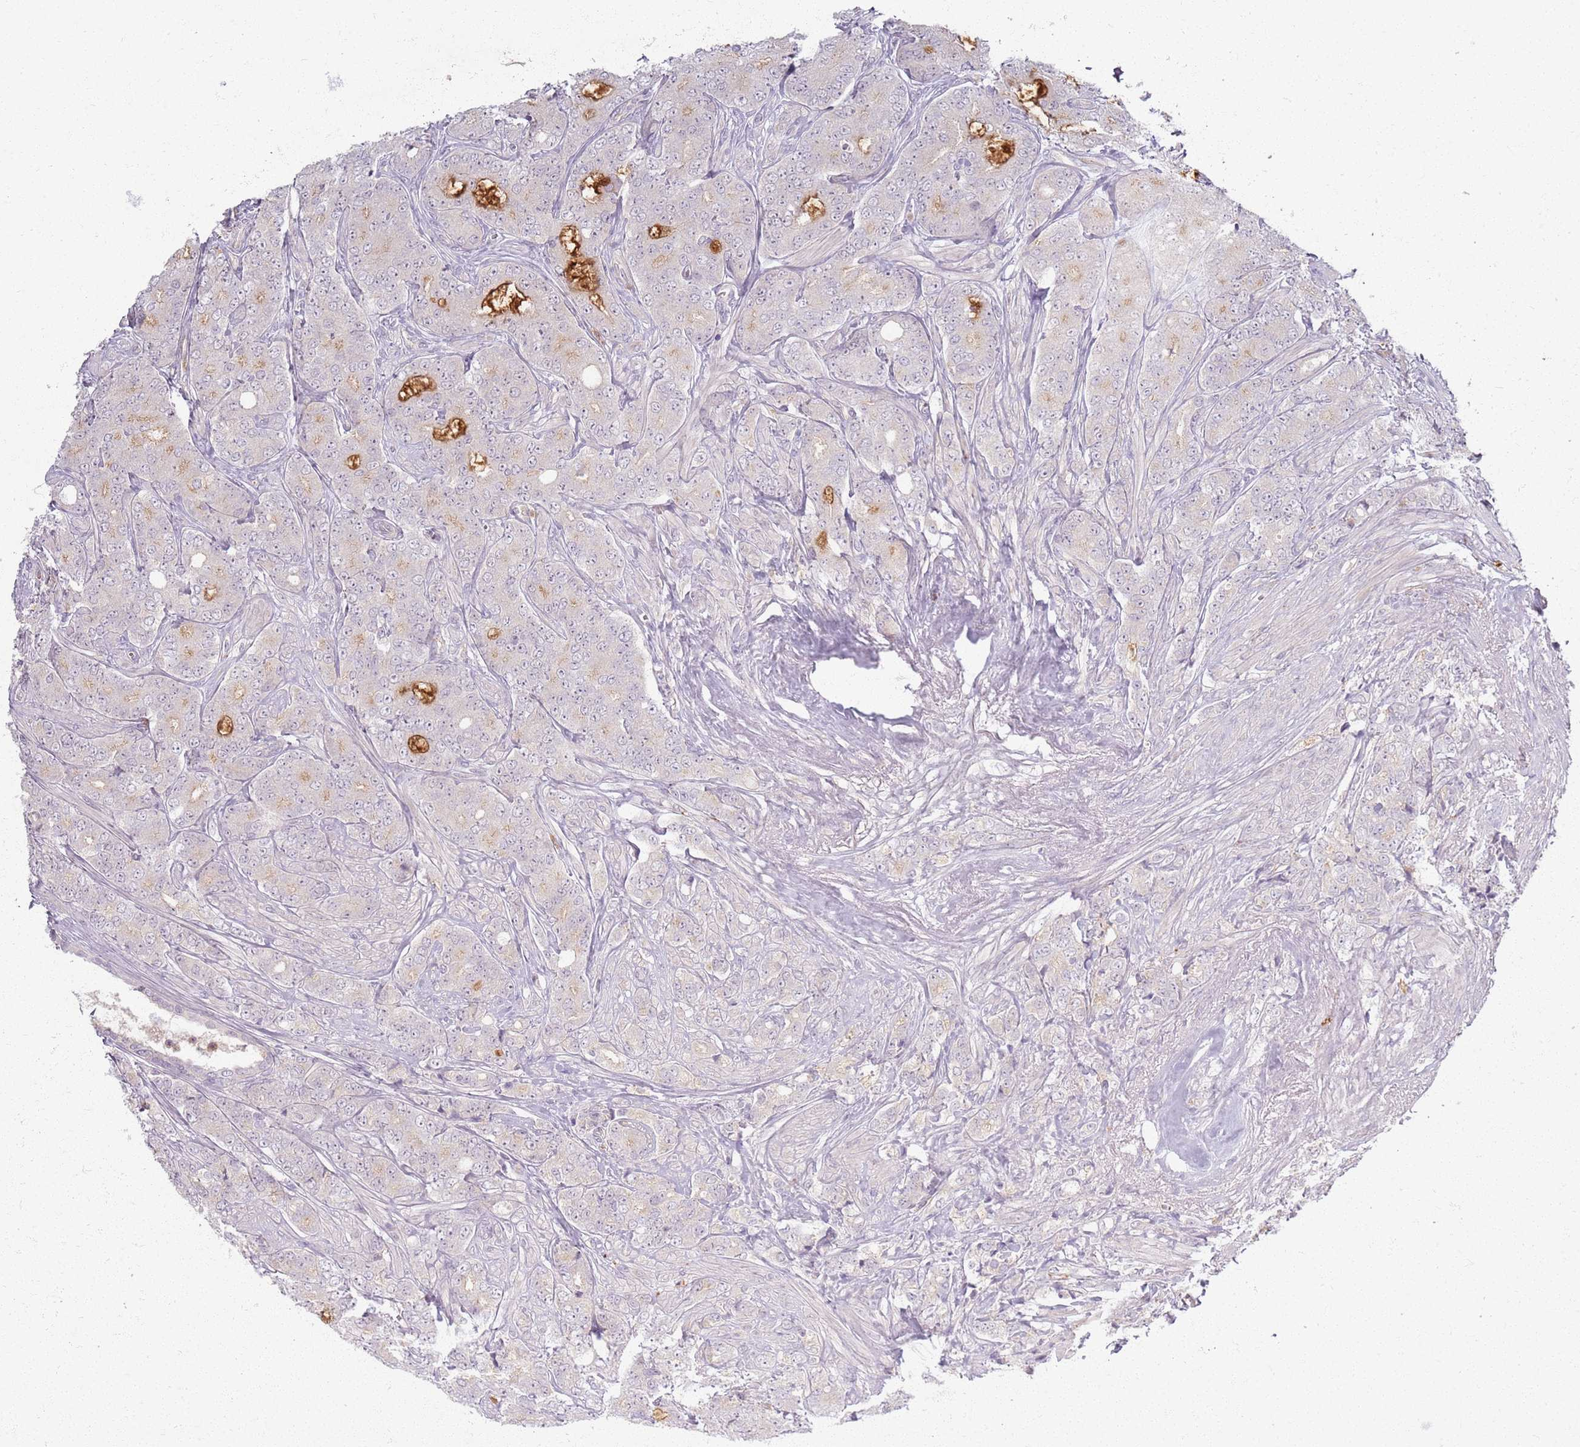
{"staining": {"intensity": "negative", "quantity": "none", "location": "none"}, "tissue": "prostate cancer", "cell_type": "Tumor cells", "image_type": "cancer", "snomed": [{"axis": "morphology", "description": "Adenocarcinoma, High grade"}, {"axis": "topography", "description": "Prostate"}], "caption": "Immunohistochemistry (IHC) image of prostate high-grade adenocarcinoma stained for a protein (brown), which demonstrates no expression in tumor cells.", "gene": "ZDHHC2", "patient": {"sex": "male", "age": 62}}